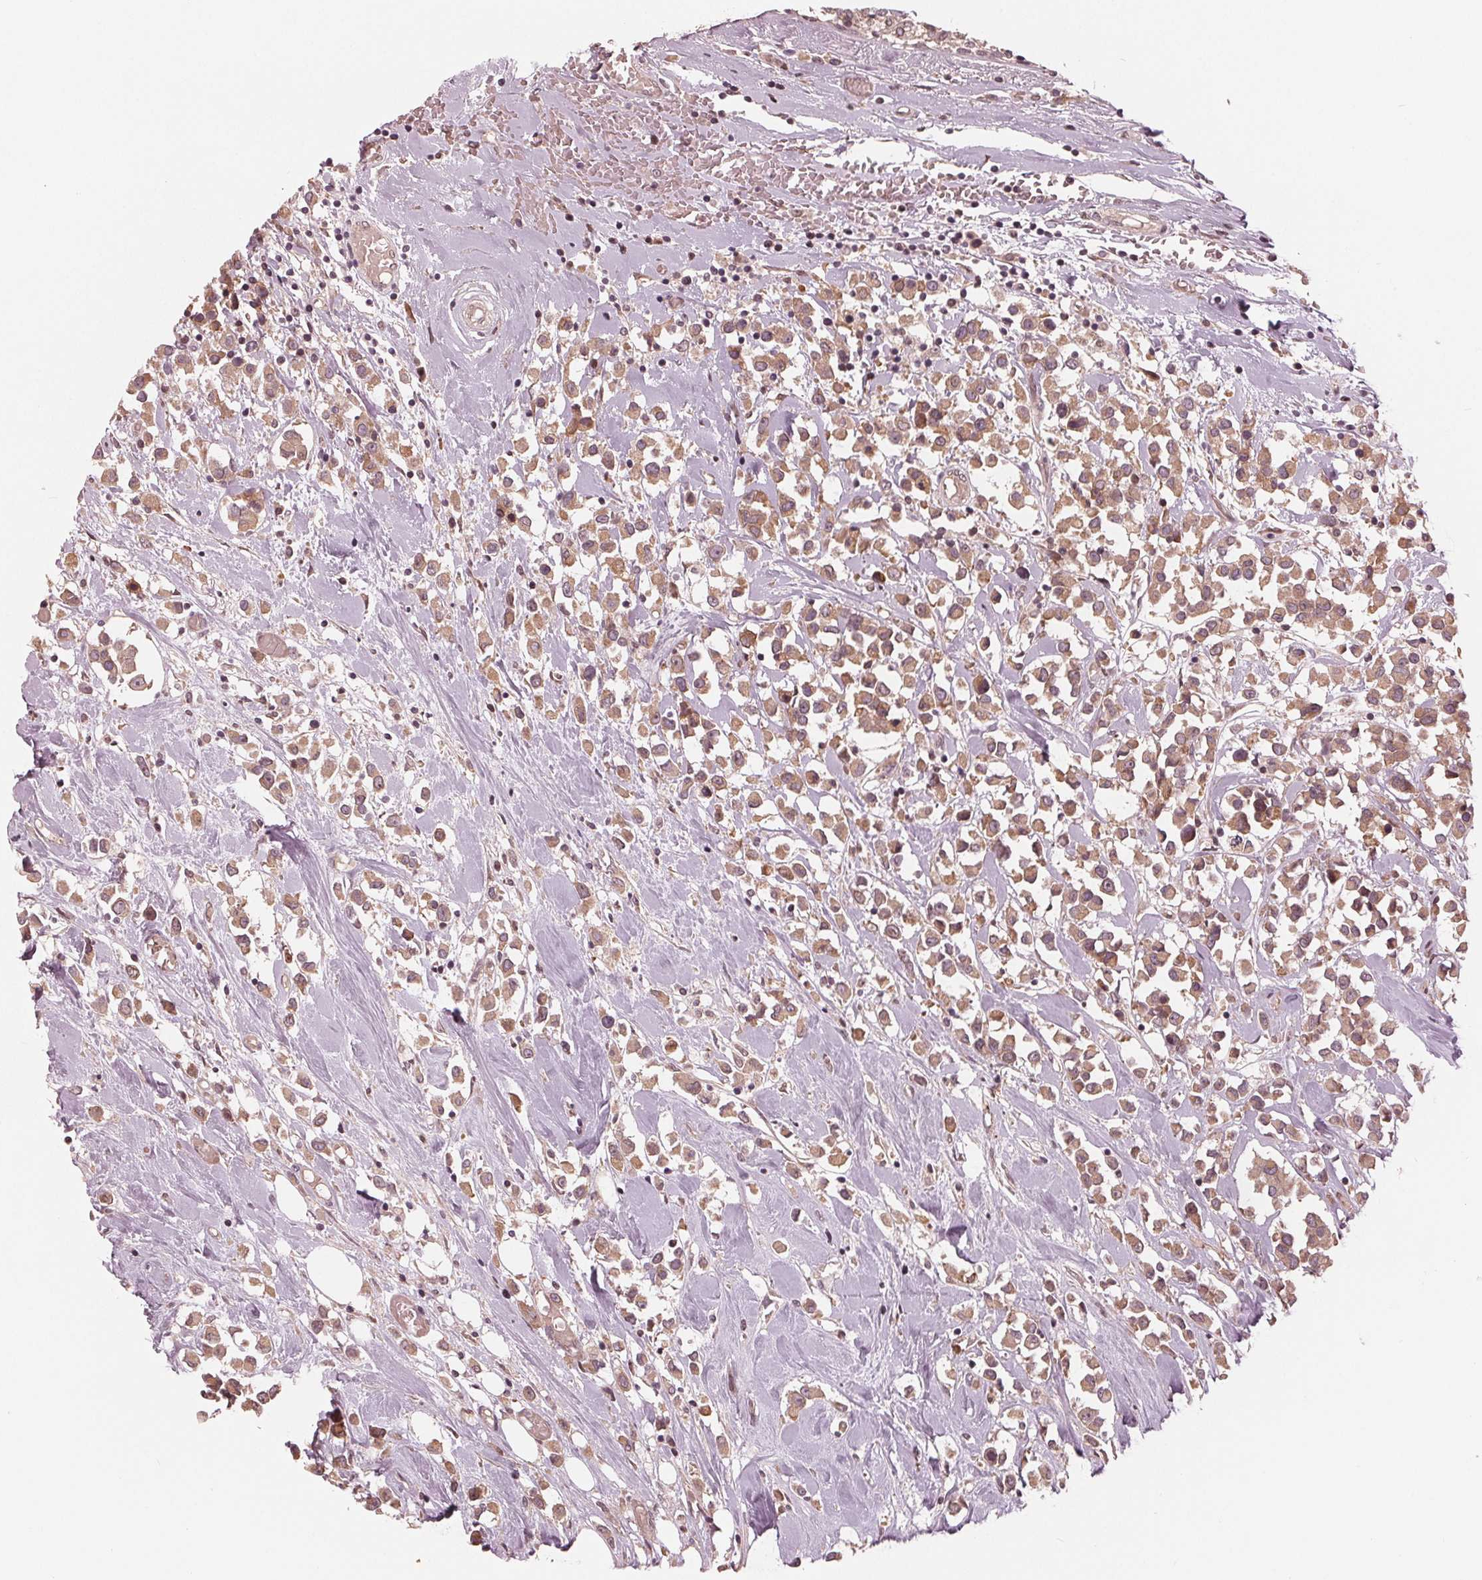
{"staining": {"intensity": "weak", "quantity": ">75%", "location": "cytoplasmic/membranous"}, "tissue": "breast cancer", "cell_type": "Tumor cells", "image_type": "cancer", "snomed": [{"axis": "morphology", "description": "Duct carcinoma"}, {"axis": "topography", "description": "Breast"}], "caption": "Immunohistochemical staining of breast cancer (invasive ductal carcinoma) exhibits low levels of weak cytoplasmic/membranous positivity in approximately >75% of tumor cells. (DAB IHC with brightfield microscopy, high magnification).", "gene": "ZNF471", "patient": {"sex": "female", "age": 61}}